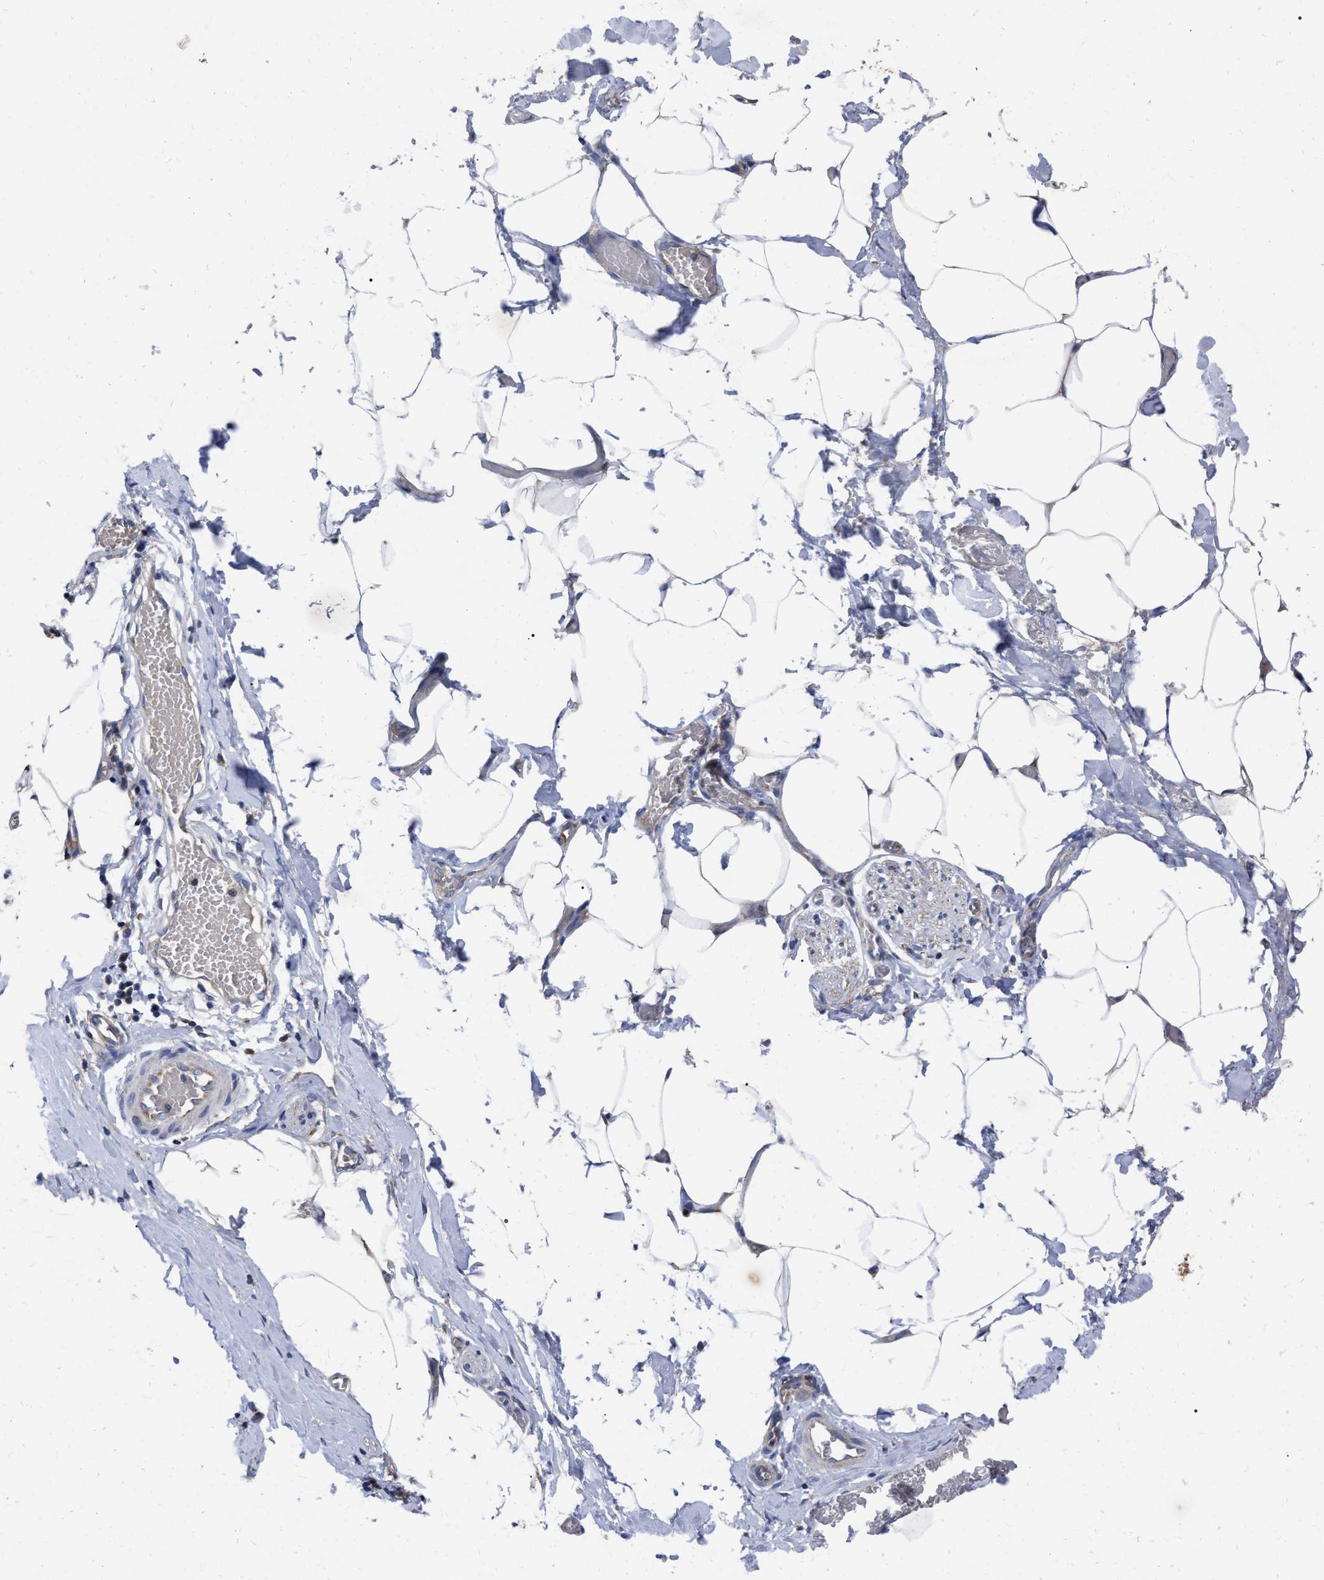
{"staining": {"intensity": "weak", "quantity": "<25%", "location": "cytoplasmic/membranous"}, "tissue": "adipose tissue", "cell_type": "Adipocytes", "image_type": "normal", "snomed": [{"axis": "morphology", "description": "Normal tissue, NOS"}, {"axis": "morphology", "description": "Adenocarcinoma, NOS"}, {"axis": "topography", "description": "Colon"}, {"axis": "topography", "description": "Peripheral nerve tissue"}], "caption": "An immunohistochemistry image of normal adipose tissue is shown. There is no staining in adipocytes of adipose tissue.", "gene": "CDKN2C", "patient": {"sex": "male", "age": 14}}